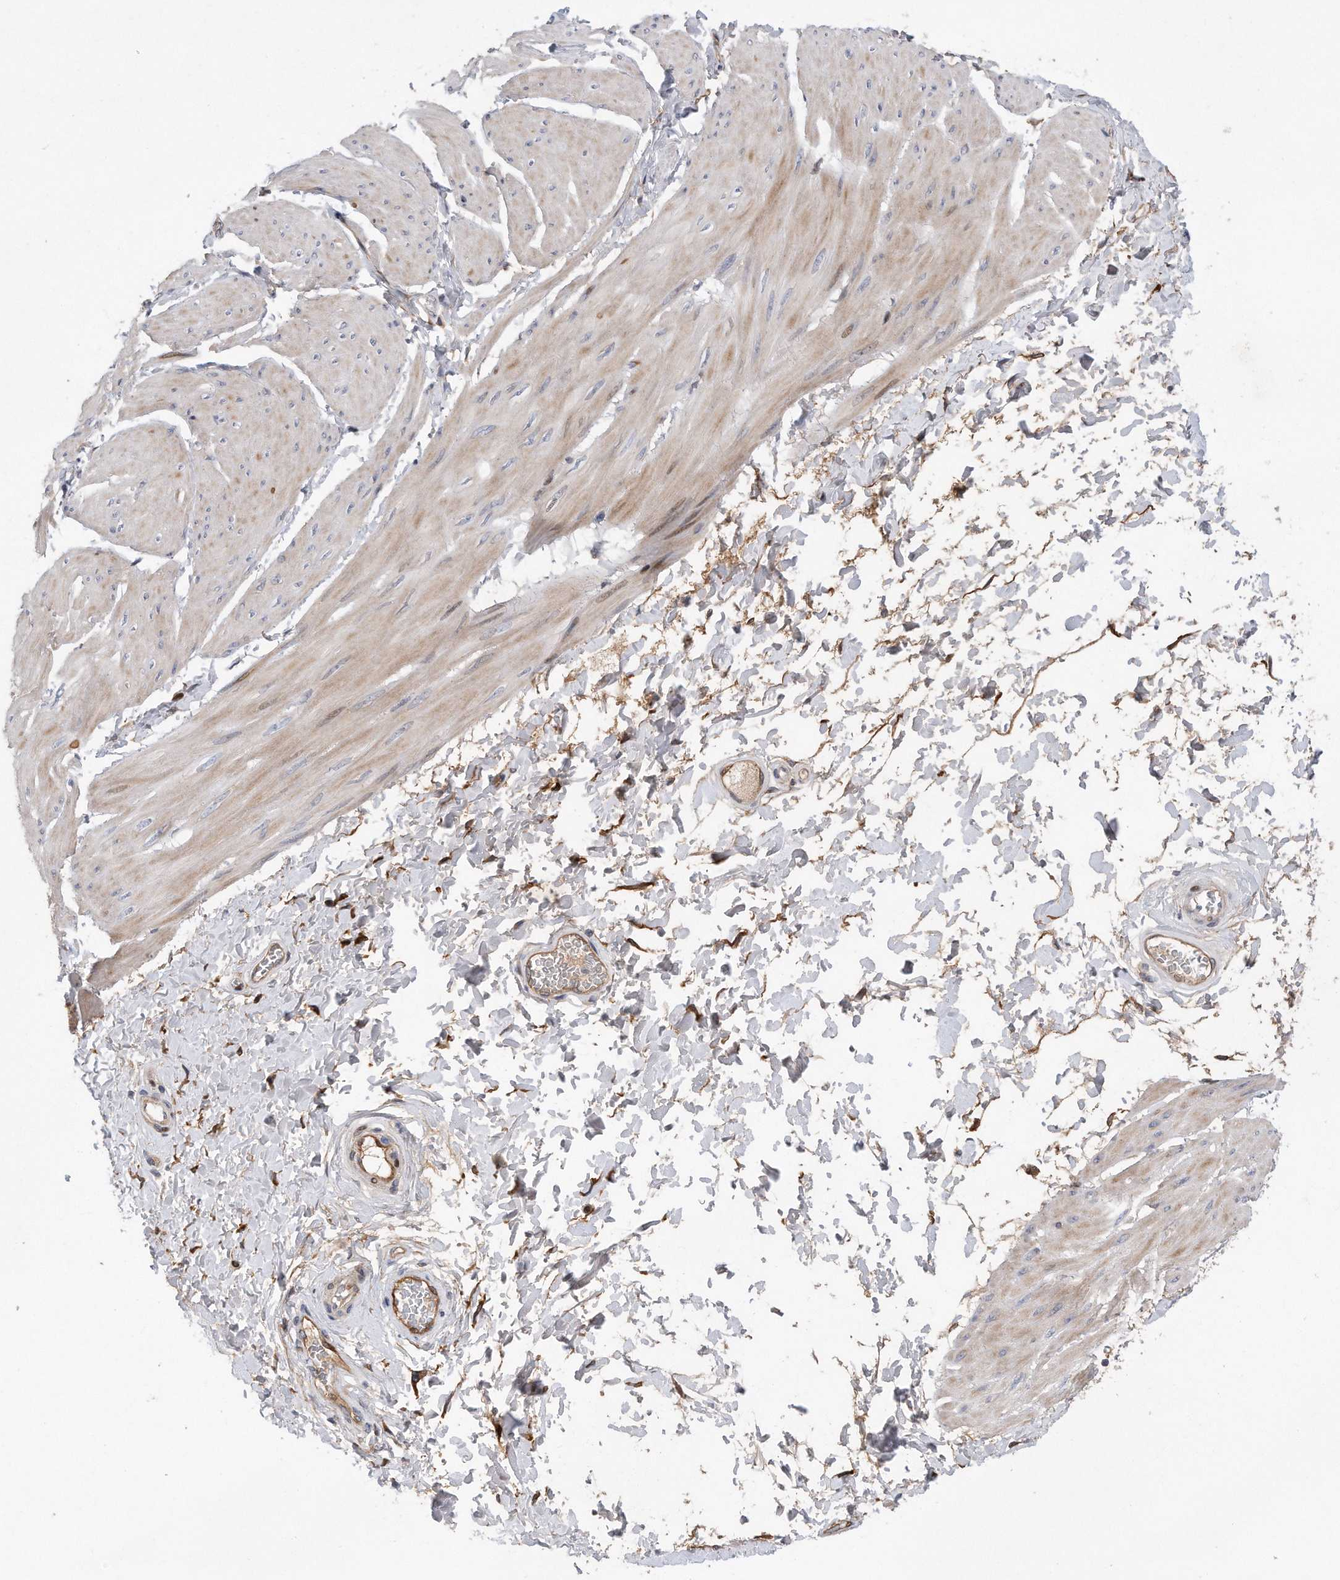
{"staining": {"intensity": "weak", "quantity": "<25%", "location": "nuclear"}, "tissue": "smooth muscle", "cell_type": "Smooth muscle cells", "image_type": "normal", "snomed": [{"axis": "morphology", "description": "Urothelial carcinoma, High grade"}, {"axis": "topography", "description": "Urinary bladder"}], "caption": "Immunohistochemical staining of benign human smooth muscle shows no significant staining in smooth muscle cells. (DAB (3,3'-diaminobenzidine) IHC, high magnification).", "gene": "CDH12", "patient": {"sex": "male", "age": 46}}